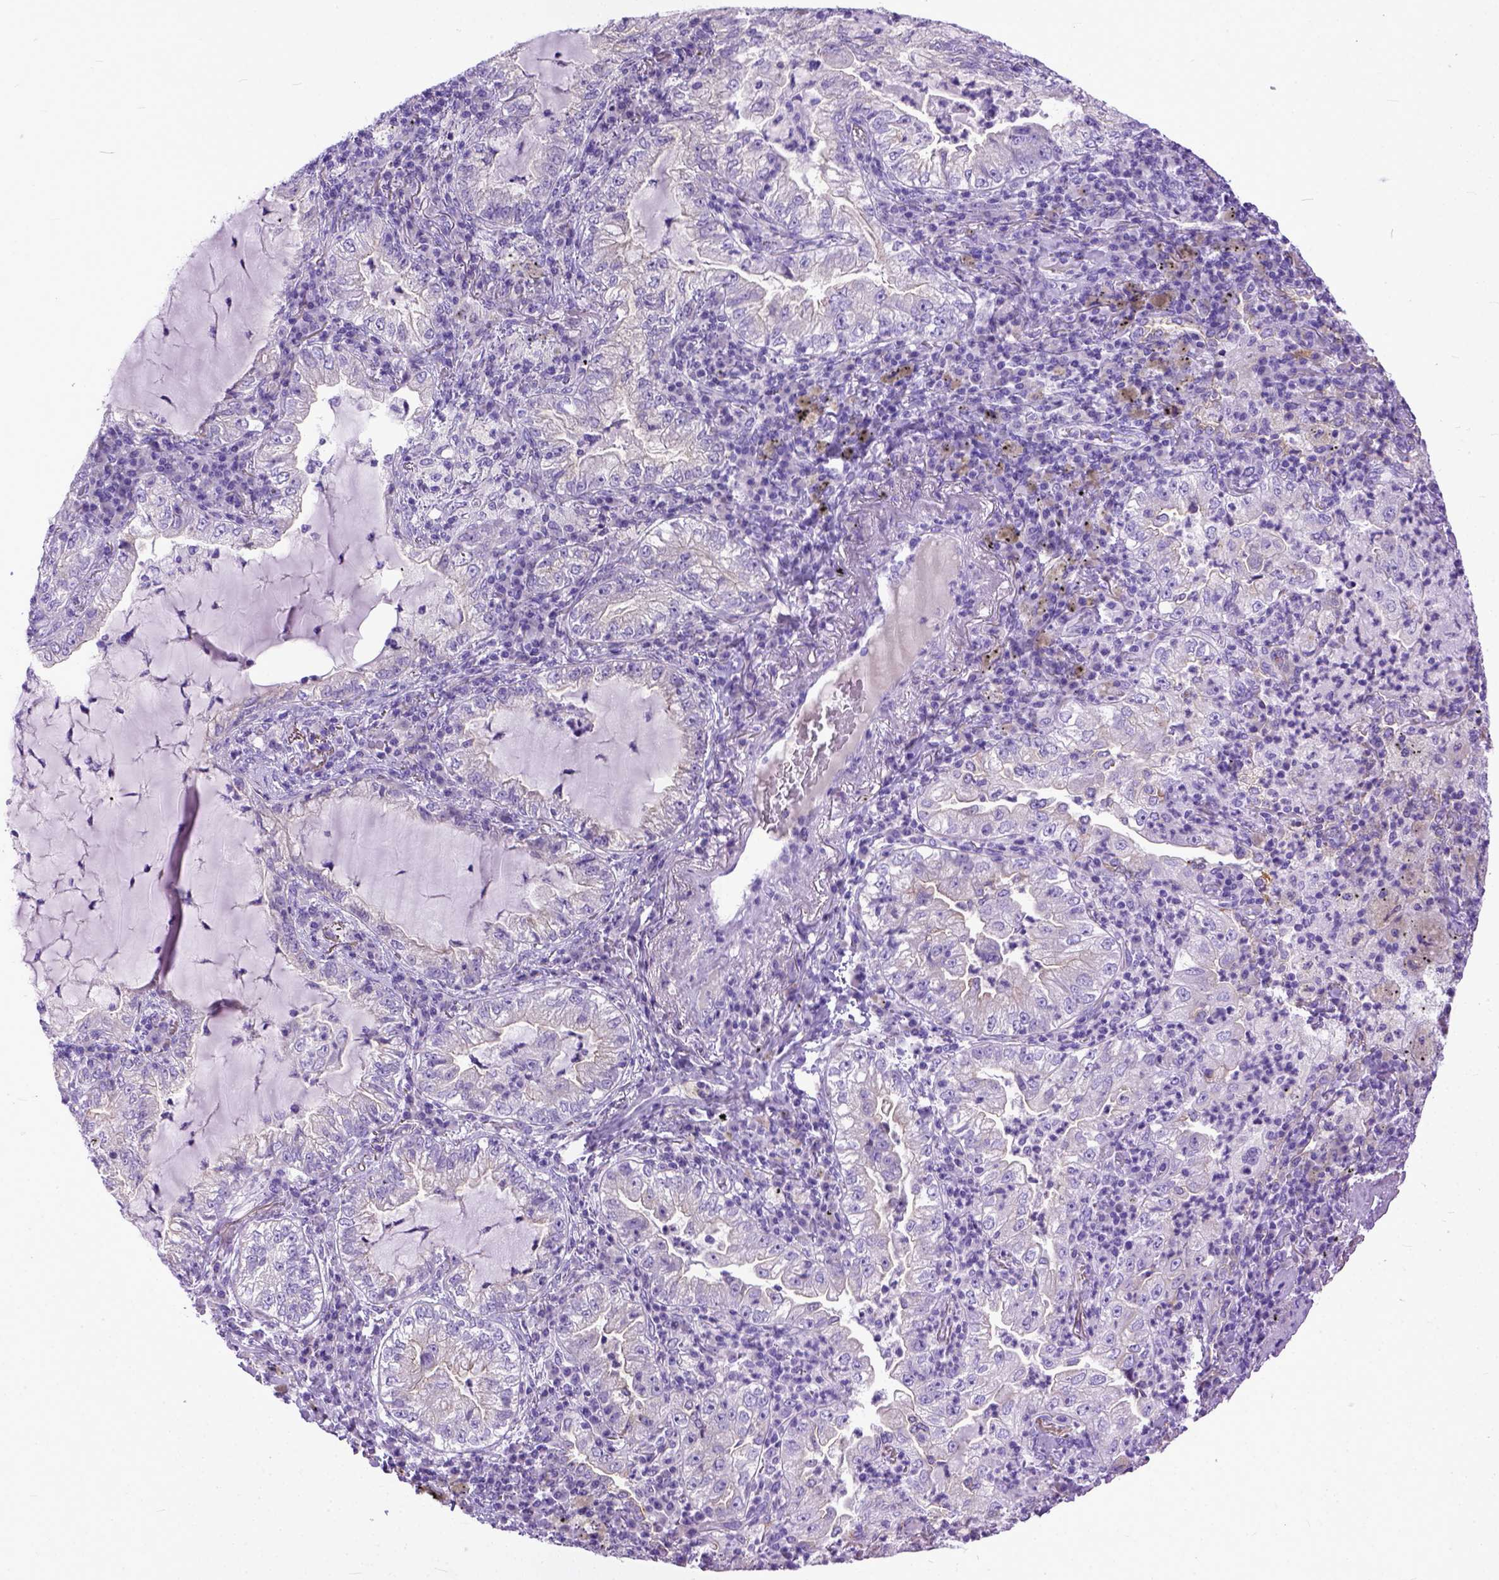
{"staining": {"intensity": "negative", "quantity": "none", "location": "none"}, "tissue": "lung cancer", "cell_type": "Tumor cells", "image_type": "cancer", "snomed": [{"axis": "morphology", "description": "Adenocarcinoma, NOS"}, {"axis": "topography", "description": "Lung"}], "caption": "The immunohistochemistry (IHC) image has no significant staining in tumor cells of adenocarcinoma (lung) tissue. (IHC, brightfield microscopy, high magnification).", "gene": "PPL", "patient": {"sex": "female", "age": 73}}